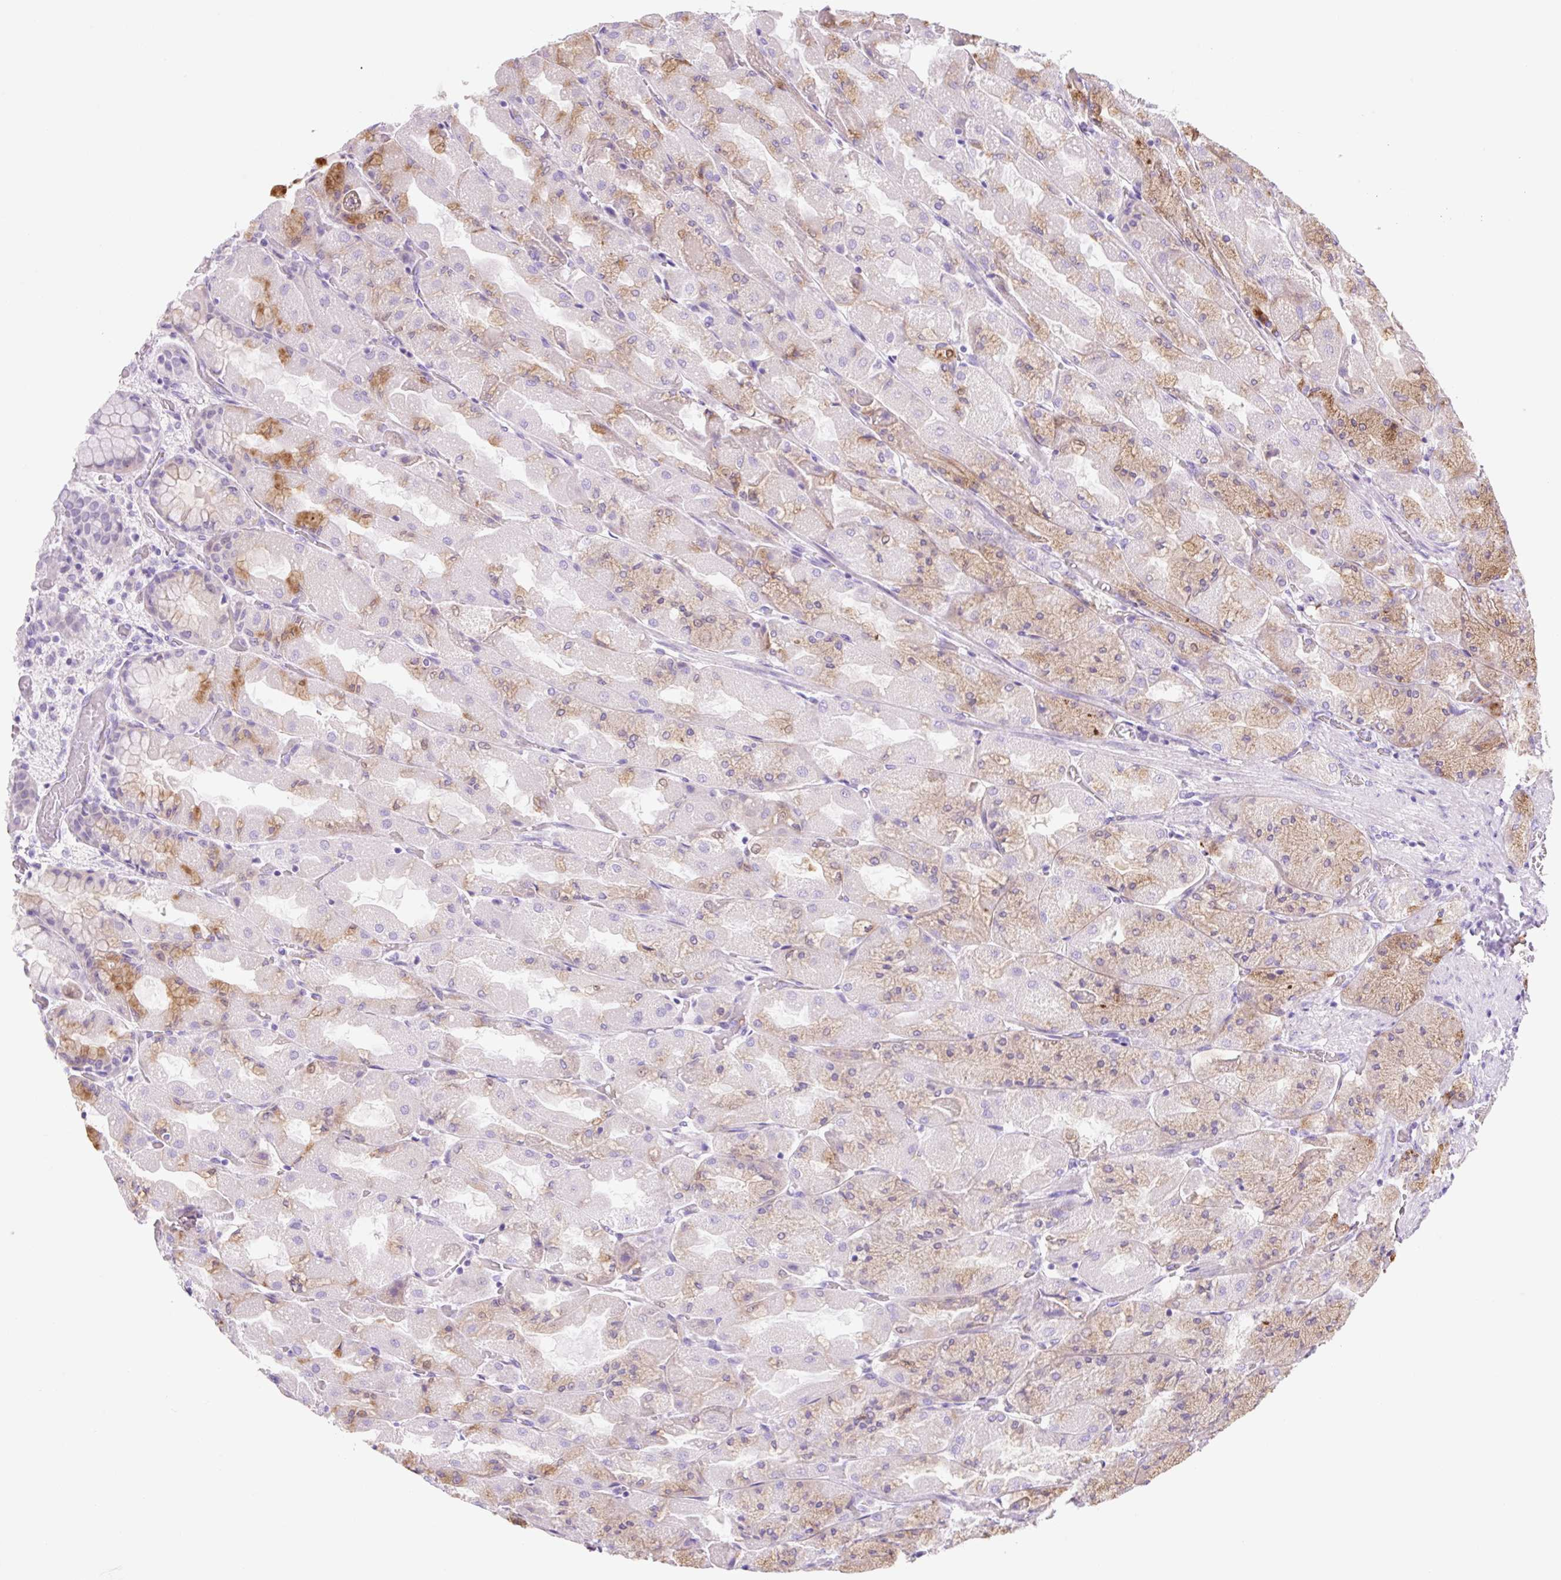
{"staining": {"intensity": "moderate", "quantity": "25%-75%", "location": "cytoplasmic/membranous"}, "tissue": "stomach", "cell_type": "Glandular cells", "image_type": "normal", "snomed": [{"axis": "morphology", "description": "Normal tissue, NOS"}, {"axis": "topography", "description": "Stomach"}], "caption": "Immunohistochemical staining of benign human stomach demonstrates moderate cytoplasmic/membranous protein positivity in approximately 25%-75% of glandular cells.", "gene": "ZNF121", "patient": {"sex": "female", "age": 61}}